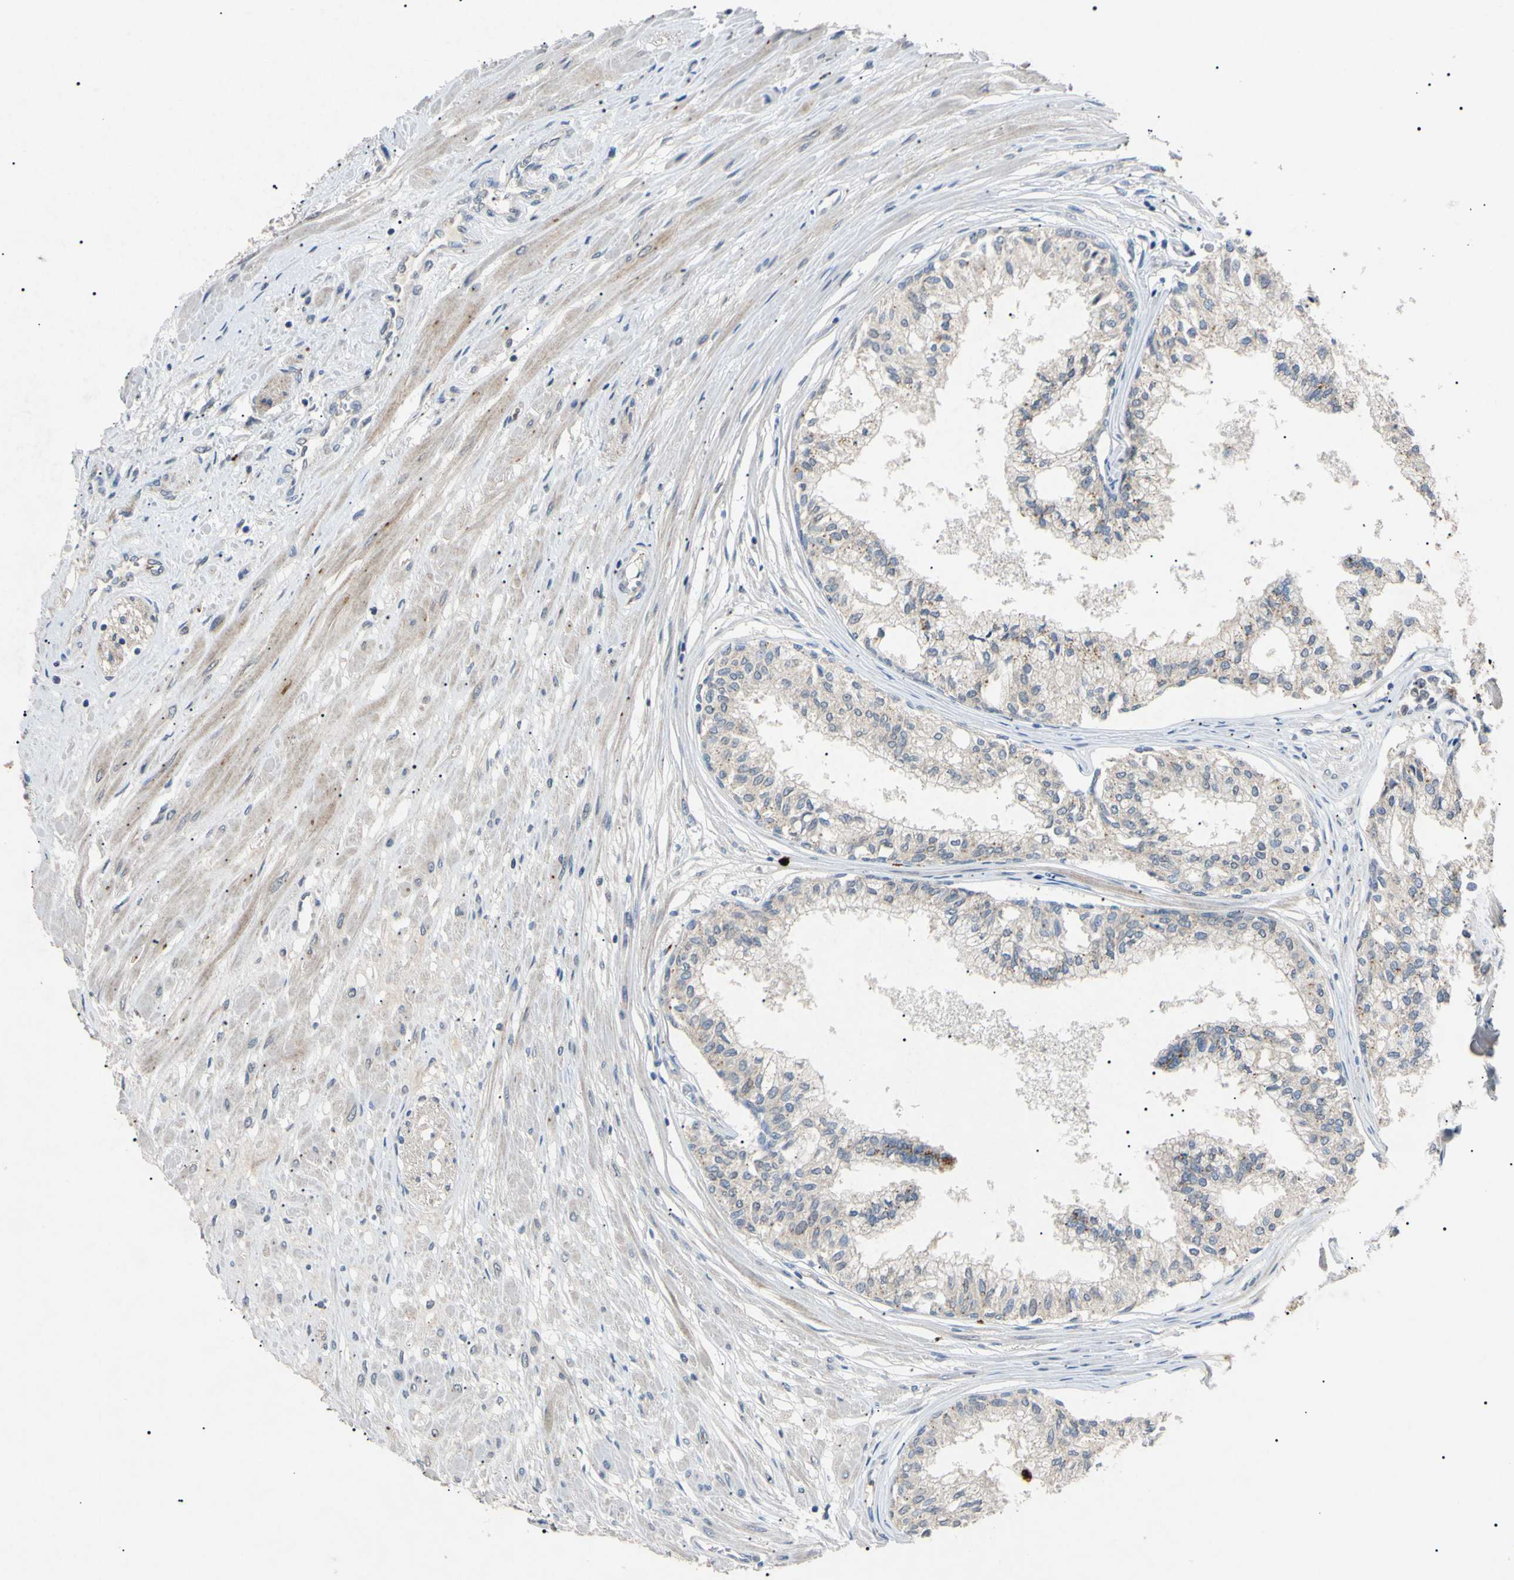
{"staining": {"intensity": "moderate", "quantity": "25%-75%", "location": "cytoplasmic/membranous"}, "tissue": "prostate", "cell_type": "Glandular cells", "image_type": "normal", "snomed": [{"axis": "morphology", "description": "Normal tissue, NOS"}, {"axis": "topography", "description": "Prostate"}, {"axis": "topography", "description": "Seminal veicle"}], "caption": "Immunohistochemistry micrograph of benign prostate: human prostate stained using immunohistochemistry displays medium levels of moderate protein expression localized specifically in the cytoplasmic/membranous of glandular cells, appearing as a cytoplasmic/membranous brown color.", "gene": "TUBB4A", "patient": {"sex": "male", "age": 60}}